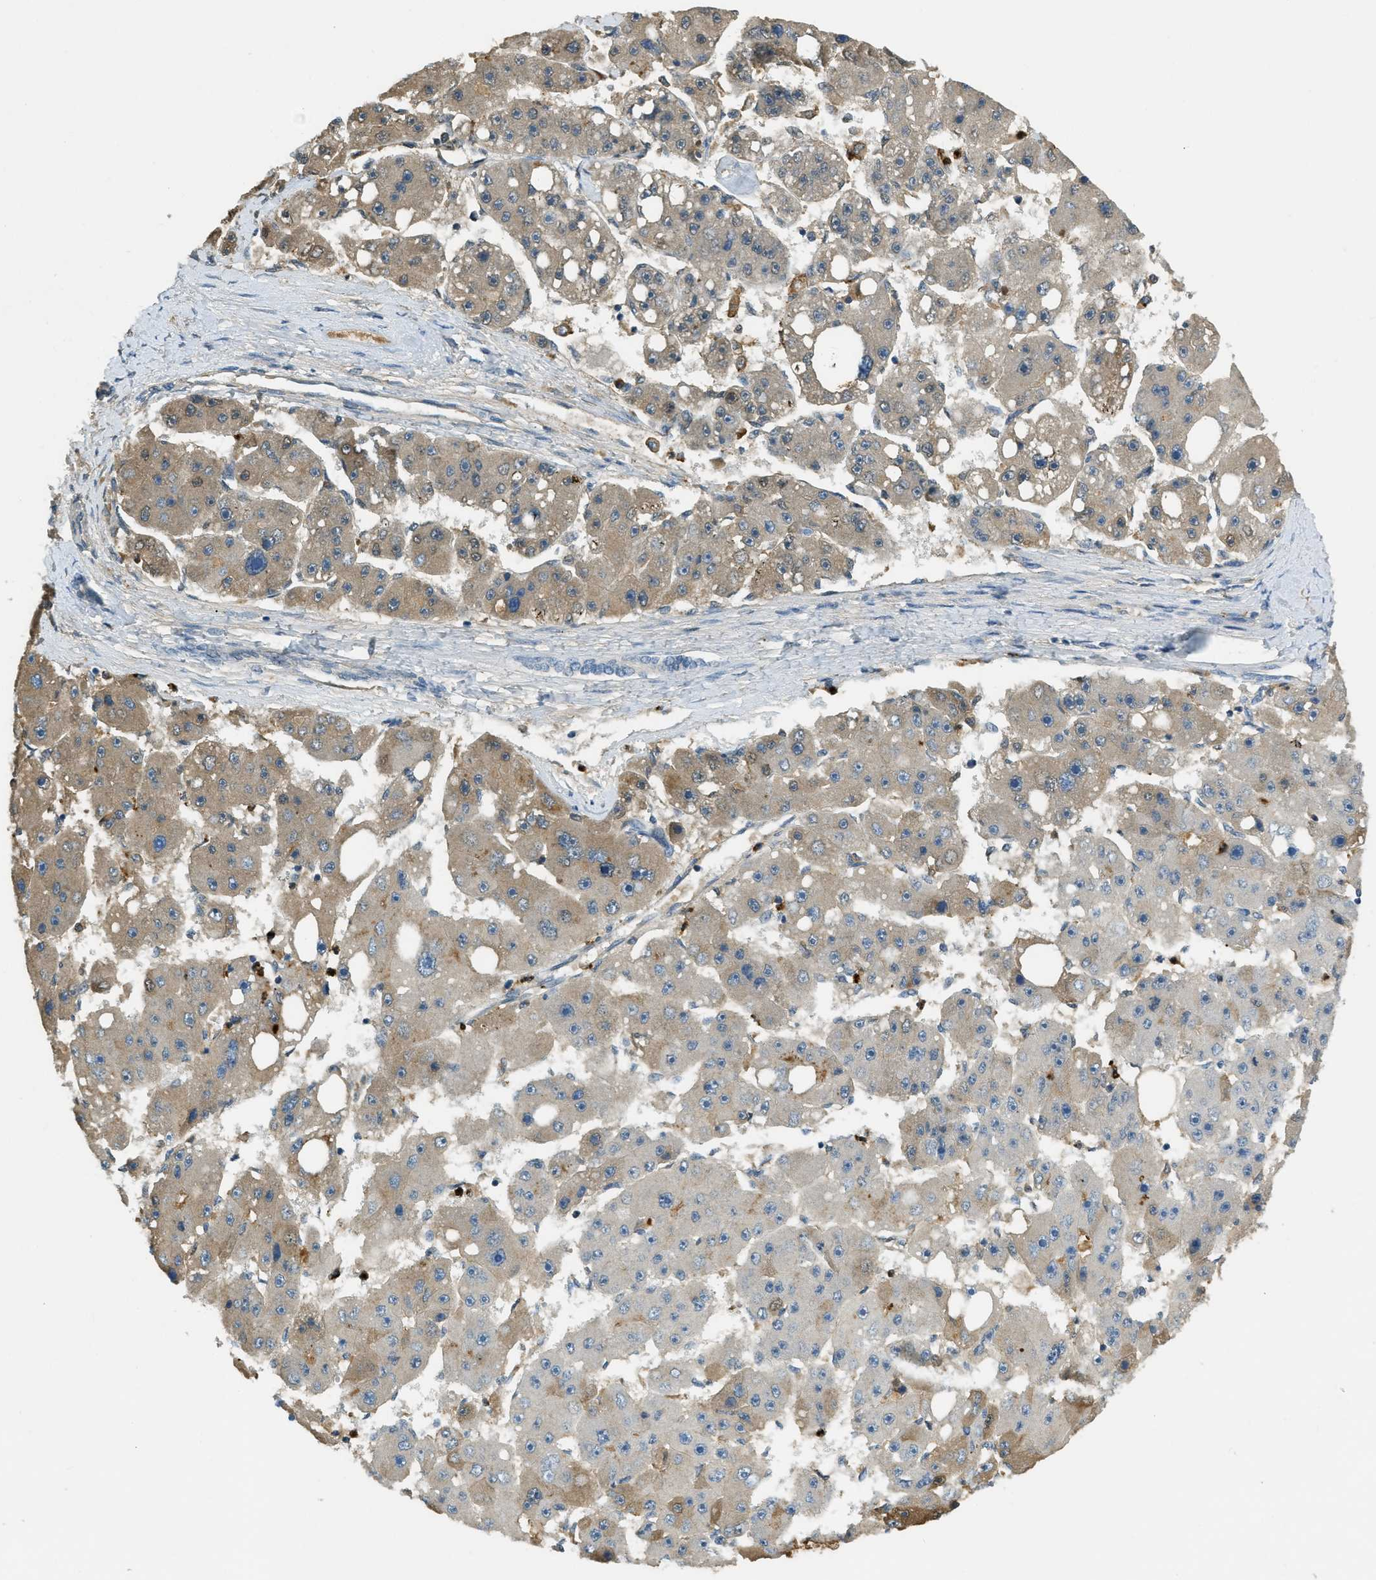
{"staining": {"intensity": "weak", "quantity": "25%-75%", "location": "cytoplasmic/membranous"}, "tissue": "liver cancer", "cell_type": "Tumor cells", "image_type": "cancer", "snomed": [{"axis": "morphology", "description": "Carcinoma, Hepatocellular, NOS"}, {"axis": "topography", "description": "Liver"}], "caption": "Immunohistochemistry (IHC) (DAB (3,3'-diaminobenzidine)) staining of human liver cancer exhibits weak cytoplasmic/membranous protein expression in approximately 25%-75% of tumor cells. Immunohistochemistry (IHC) stains the protein of interest in brown and the nuclei are stained blue.", "gene": "PRTN3", "patient": {"sex": "female", "age": 61}}